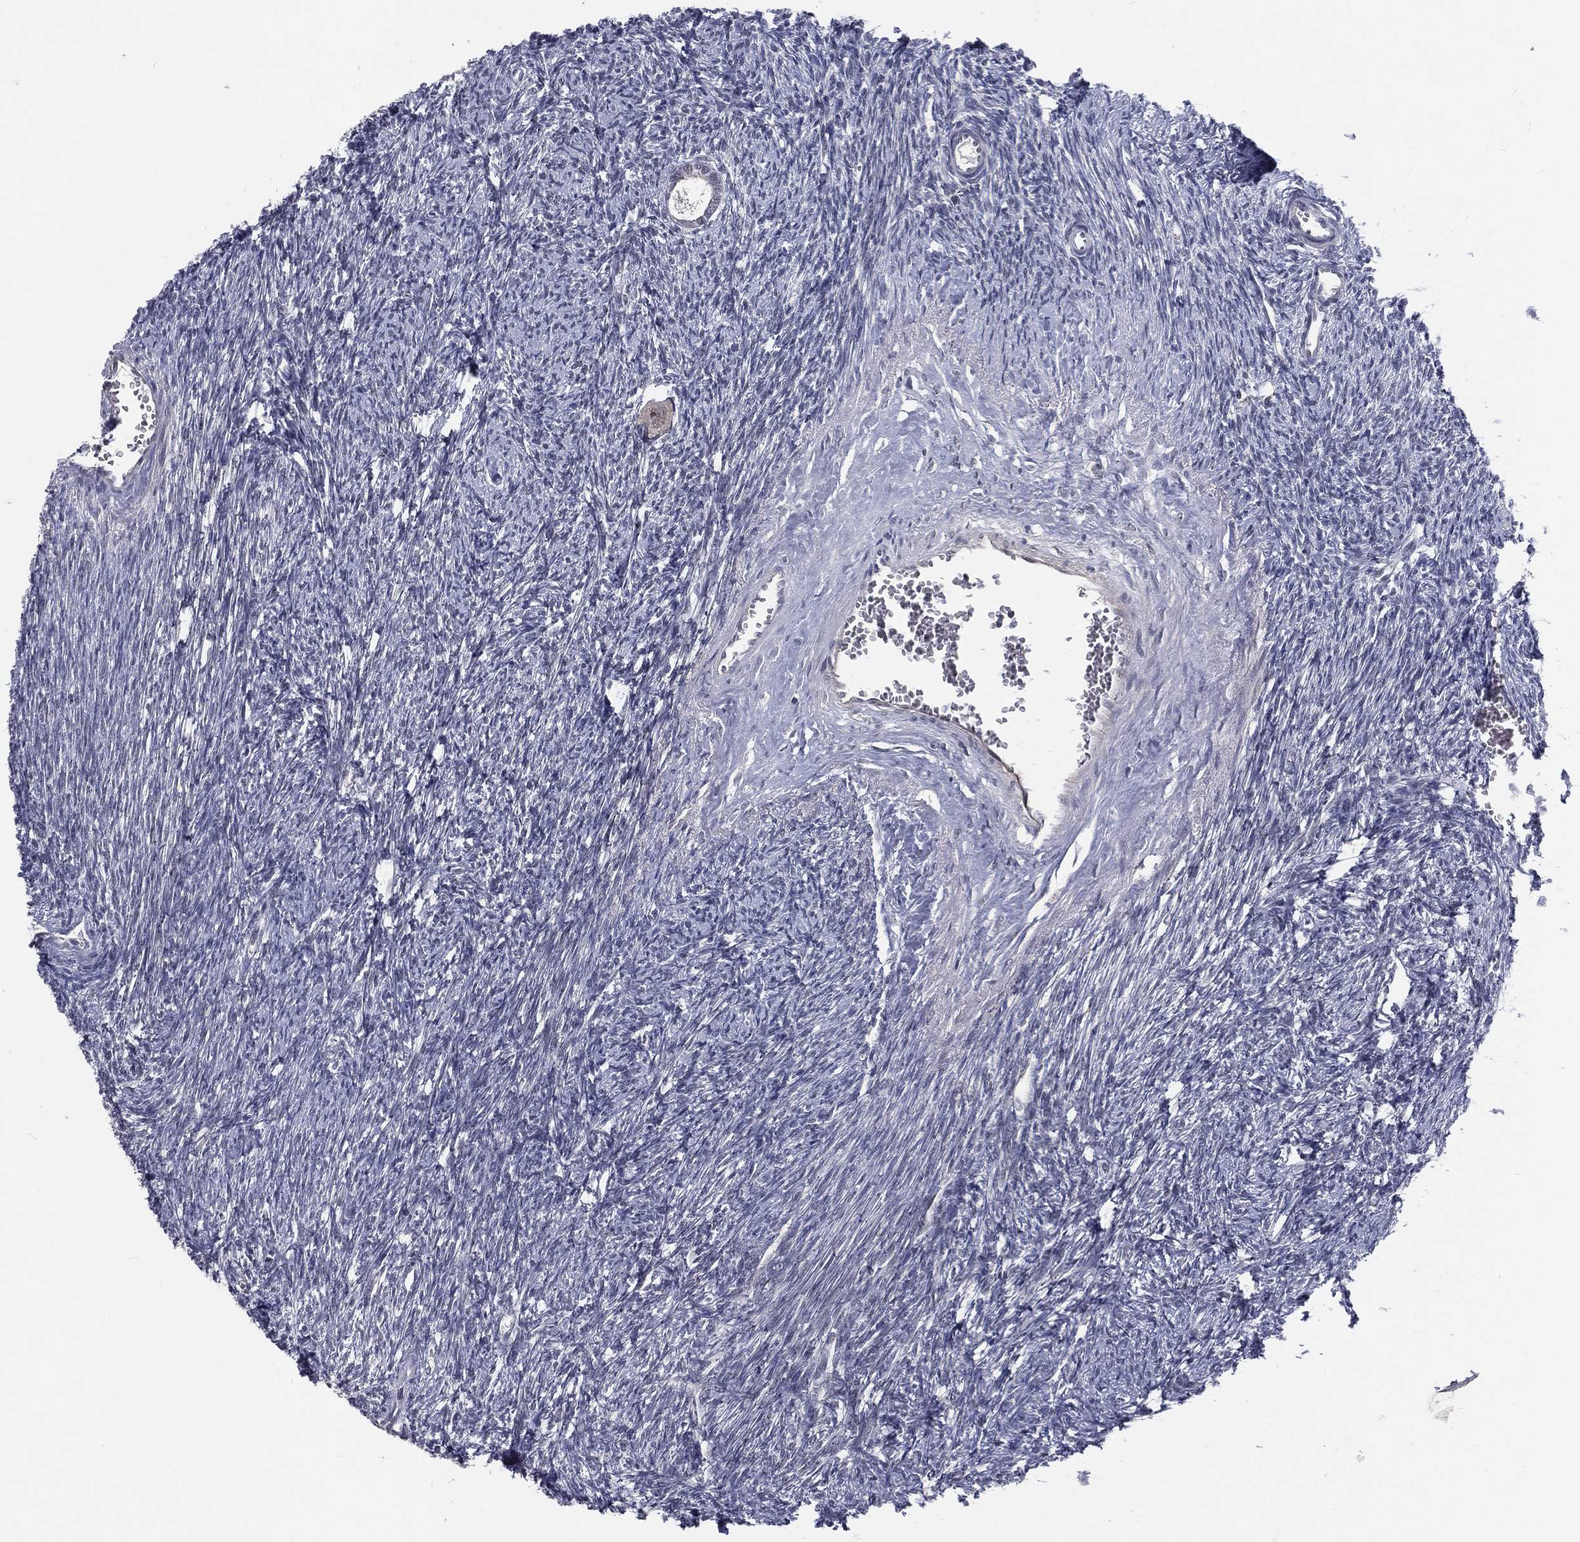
{"staining": {"intensity": "negative", "quantity": "none", "location": "none"}, "tissue": "ovary", "cell_type": "Follicle cells", "image_type": "normal", "snomed": [{"axis": "morphology", "description": "Normal tissue, NOS"}, {"axis": "topography", "description": "Fallopian tube"}, {"axis": "topography", "description": "Ovary"}], "caption": "This photomicrograph is of unremarkable ovary stained with IHC to label a protein in brown with the nuclei are counter-stained blue. There is no staining in follicle cells.", "gene": "MORC2", "patient": {"sex": "female", "age": 33}}